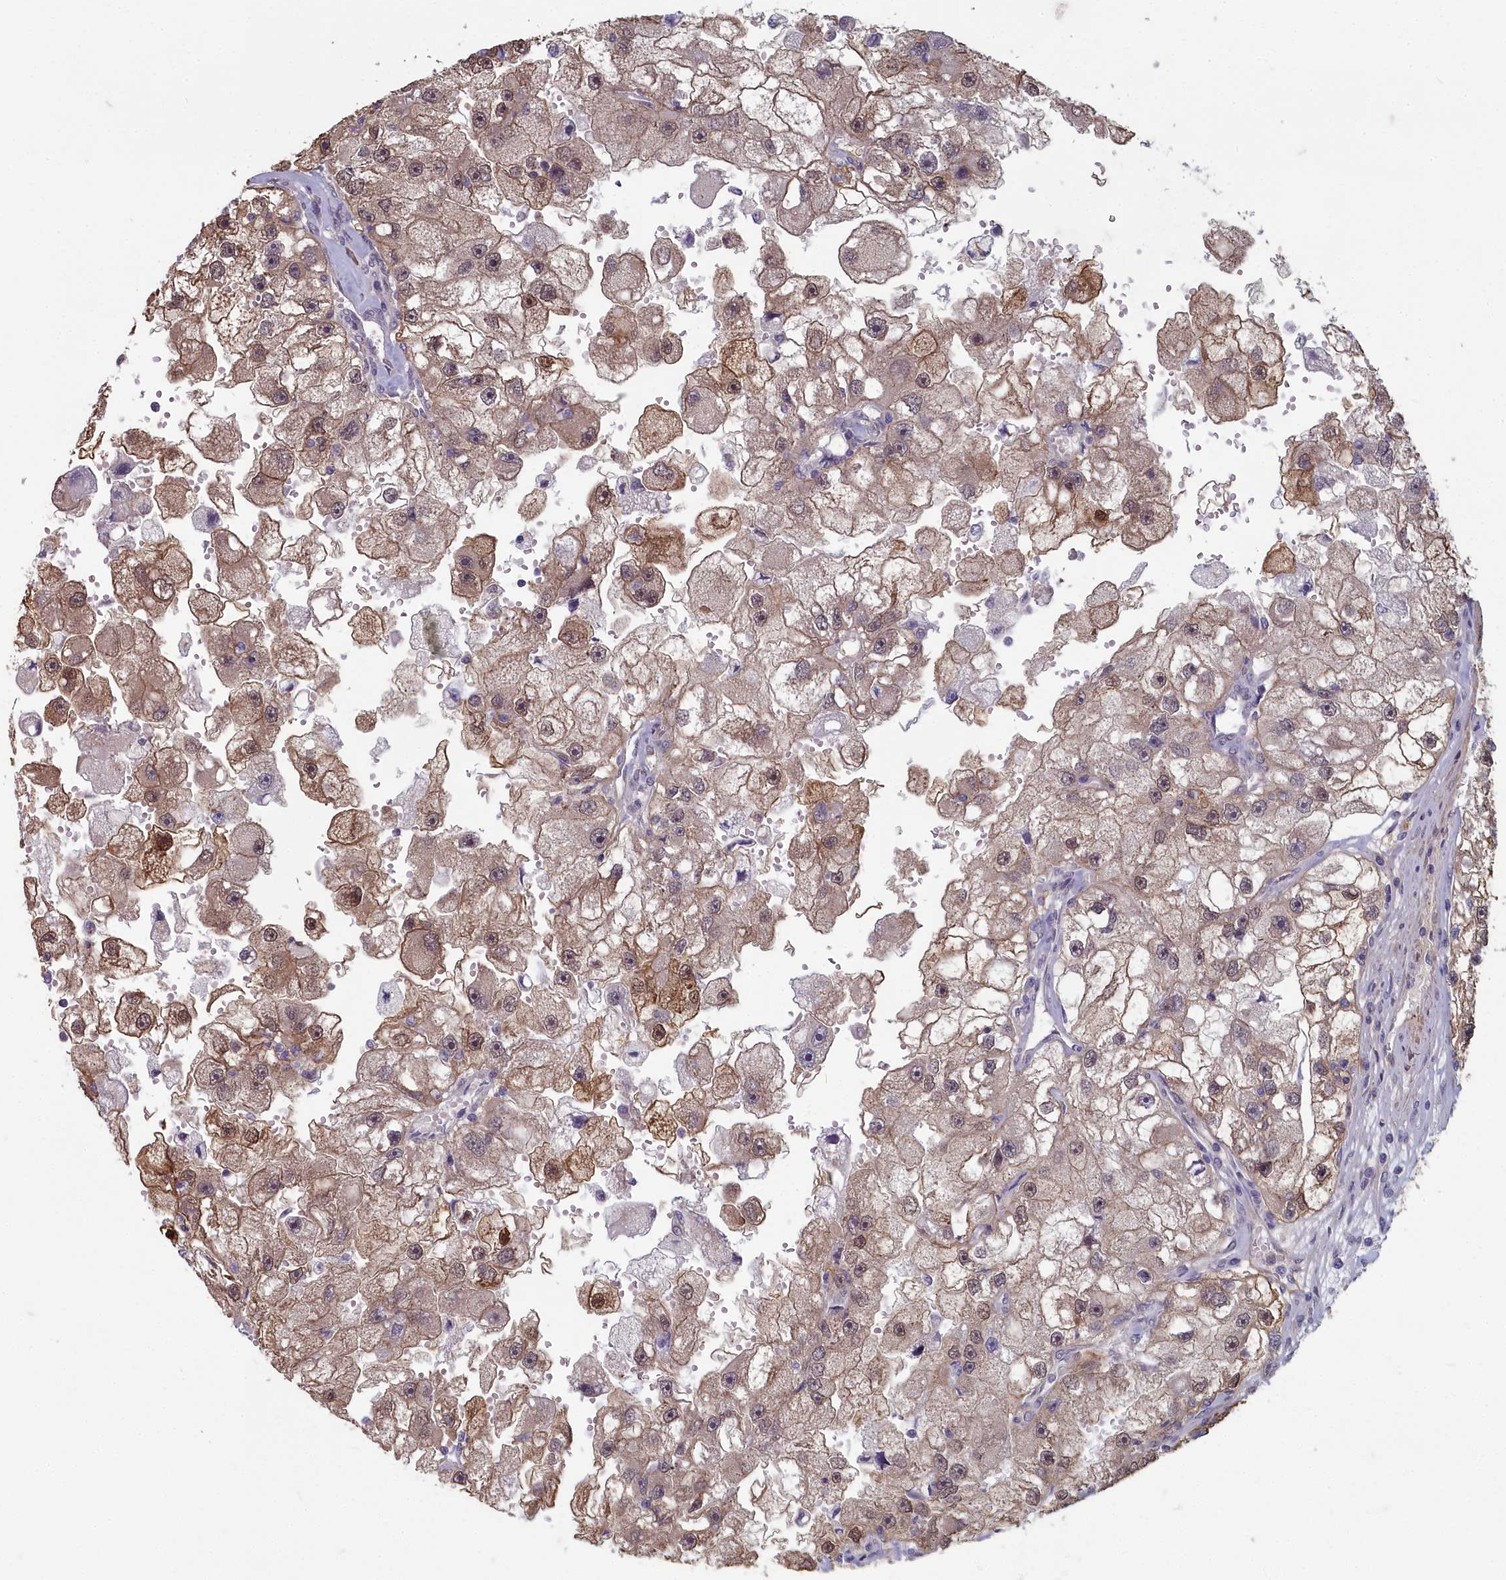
{"staining": {"intensity": "moderate", "quantity": ">75%", "location": "cytoplasmic/membranous,nuclear"}, "tissue": "renal cancer", "cell_type": "Tumor cells", "image_type": "cancer", "snomed": [{"axis": "morphology", "description": "Adenocarcinoma, NOS"}, {"axis": "topography", "description": "Kidney"}], "caption": "Immunohistochemistry (IHC) histopathology image of neoplastic tissue: human renal cancer (adenocarcinoma) stained using immunohistochemistry shows medium levels of moderate protein expression localized specifically in the cytoplasmic/membranous and nuclear of tumor cells, appearing as a cytoplasmic/membranous and nuclear brown color.", "gene": "ZNF626", "patient": {"sex": "male", "age": 63}}